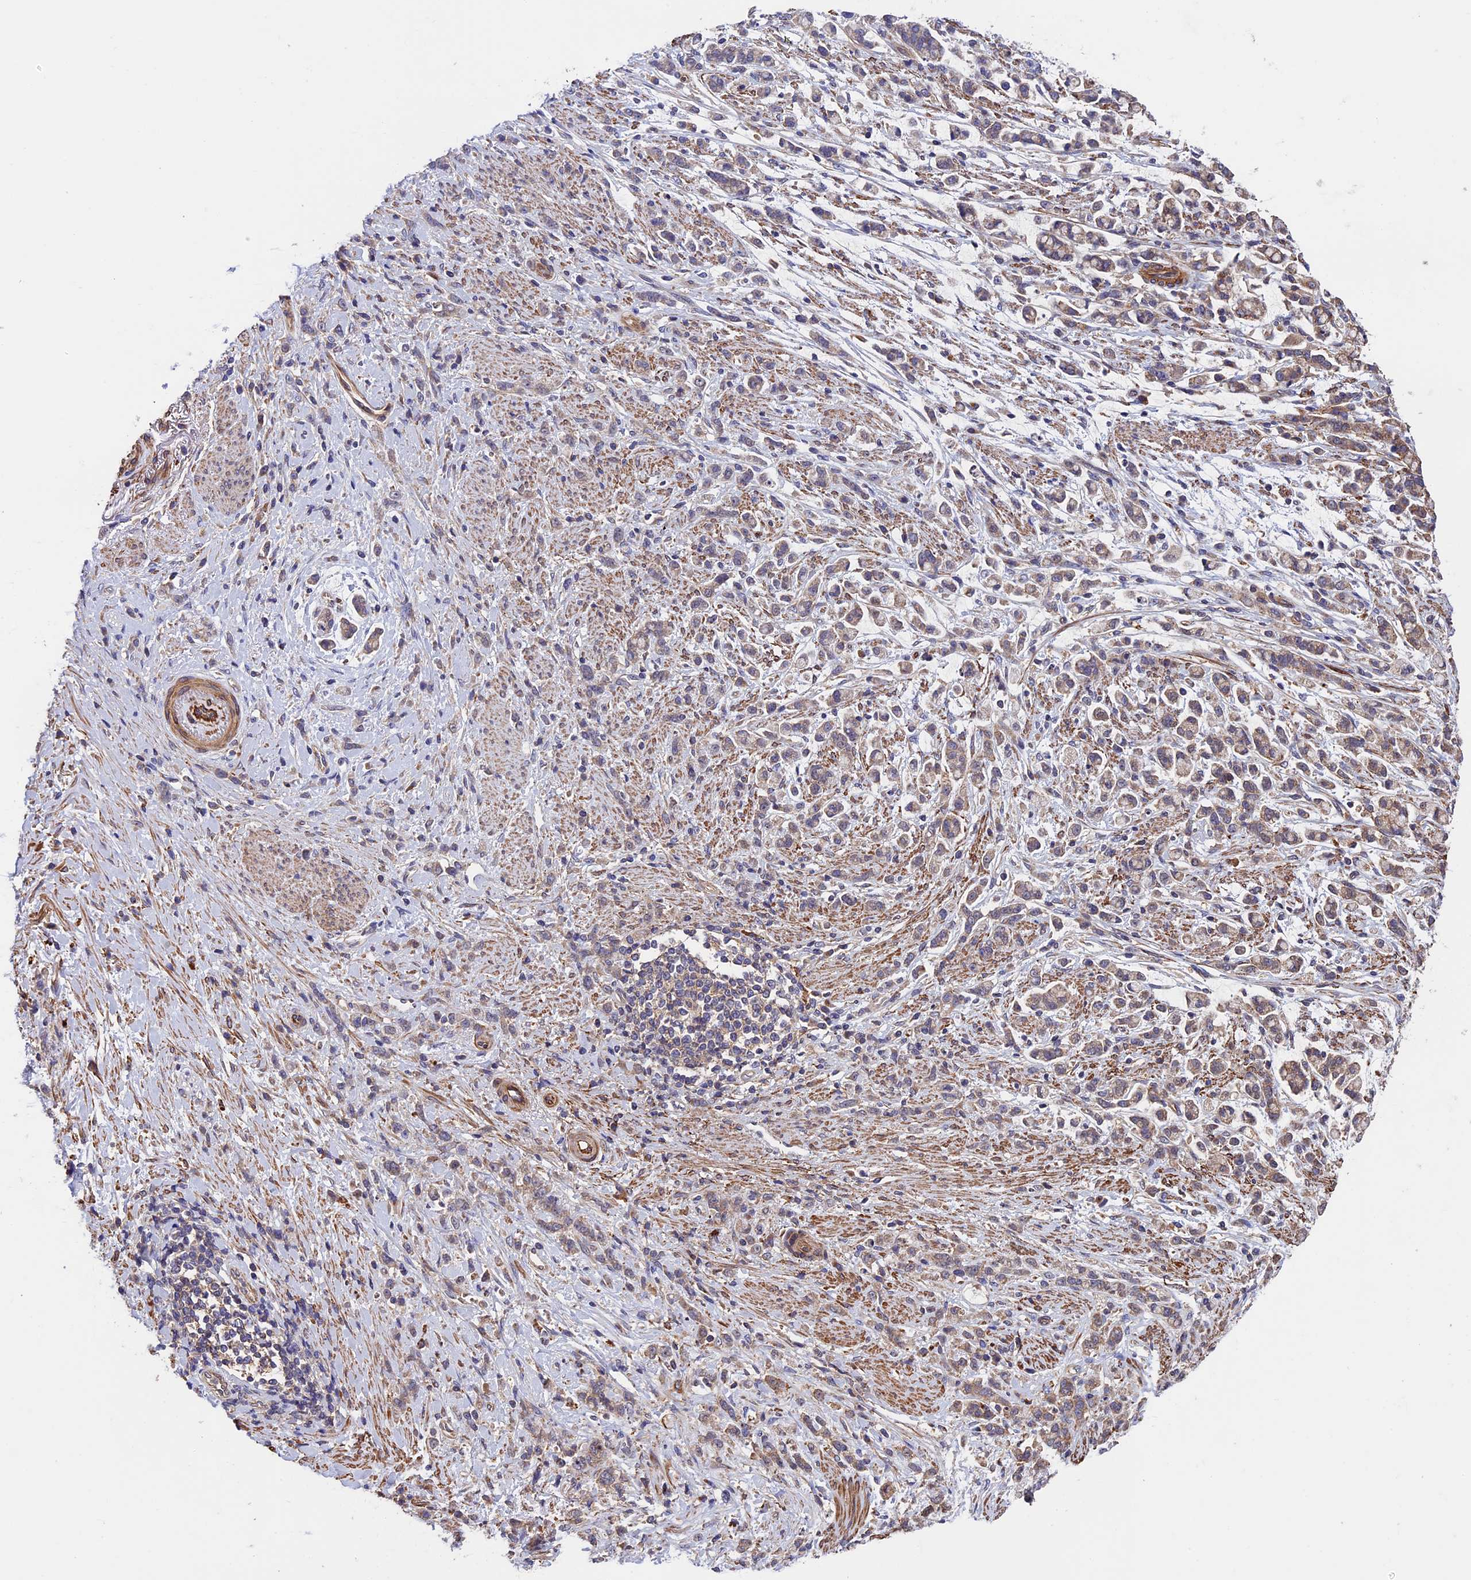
{"staining": {"intensity": "moderate", "quantity": "25%-75%", "location": "cytoplasmic/membranous"}, "tissue": "stomach cancer", "cell_type": "Tumor cells", "image_type": "cancer", "snomed": [{"axis": "morphology", "description": "Adenocarcinoma, NOS"}, {"axis": "topography", "description": "Stomach"}], "caption": "High-power microscopy captured an IHC histopathology image of stomach cancer (adenocarcinoma), revealing moderate cytoplasmic/membranous expression in about 25%-75% of tumor cells.", "gene": "SLC9A5", "patient": {"sex": "female", "age": 60}}